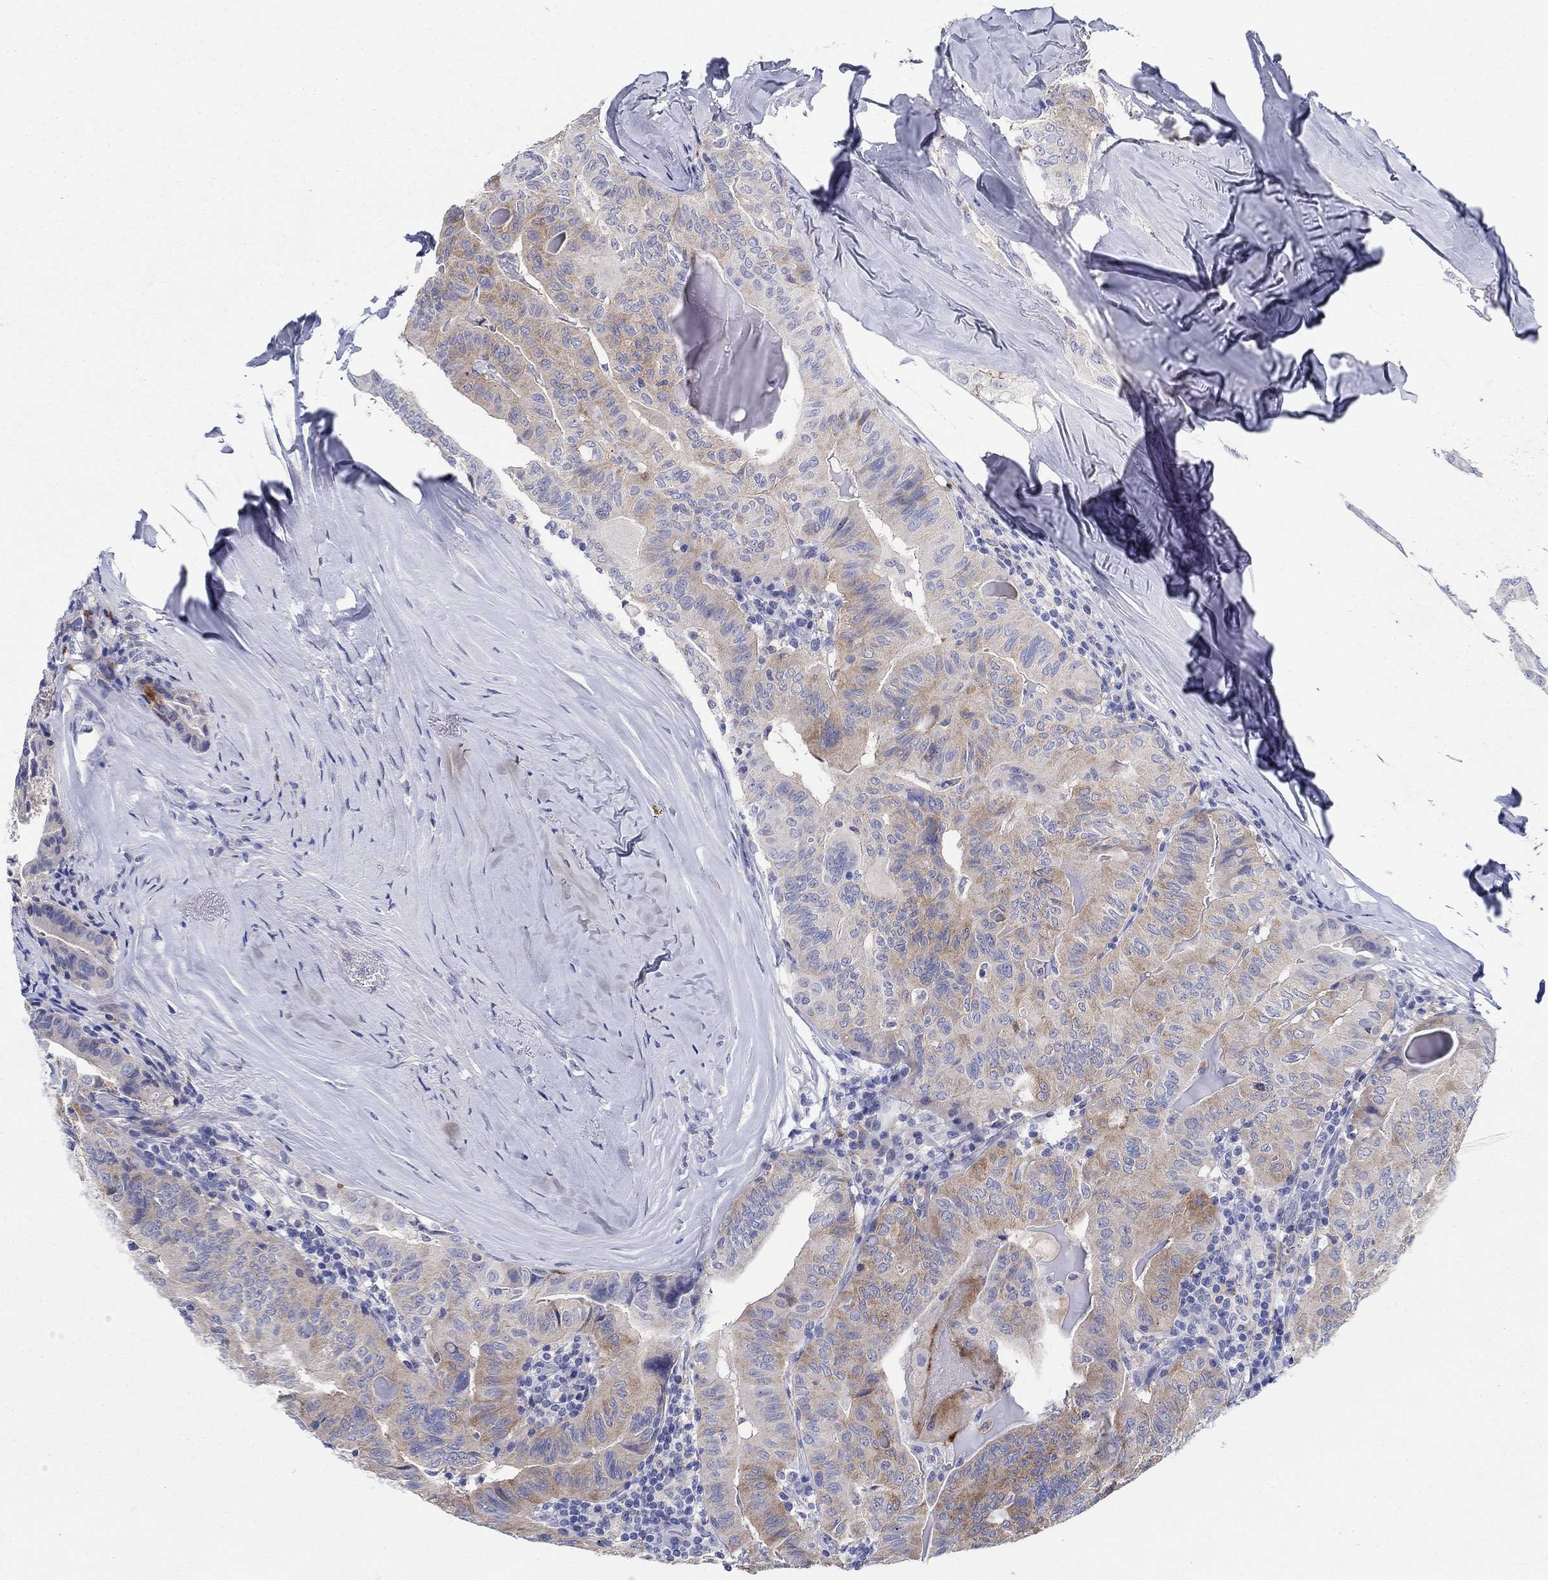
{"staining": {"intensity": "moderate", "quantity": "<25%", "location": "cytoplasmic/membranous"}, "tissue": "thyroid cancer", "cell_type": "Tumor cells", "image_type": "cancer", "snomed": [{"axis": "morphology", "description": "Papillary adenocarcinoma, NOS"}, {"axis": "topography", "description": "Thyroid gland"}], "caption": "Human papillary adenocarcinoma (thyroid) stained with a protein marker demonstrates moderate staining in tumor cells.", "gene": "RAP1GAP", "patient": {"sex": "female", "age": 68}}